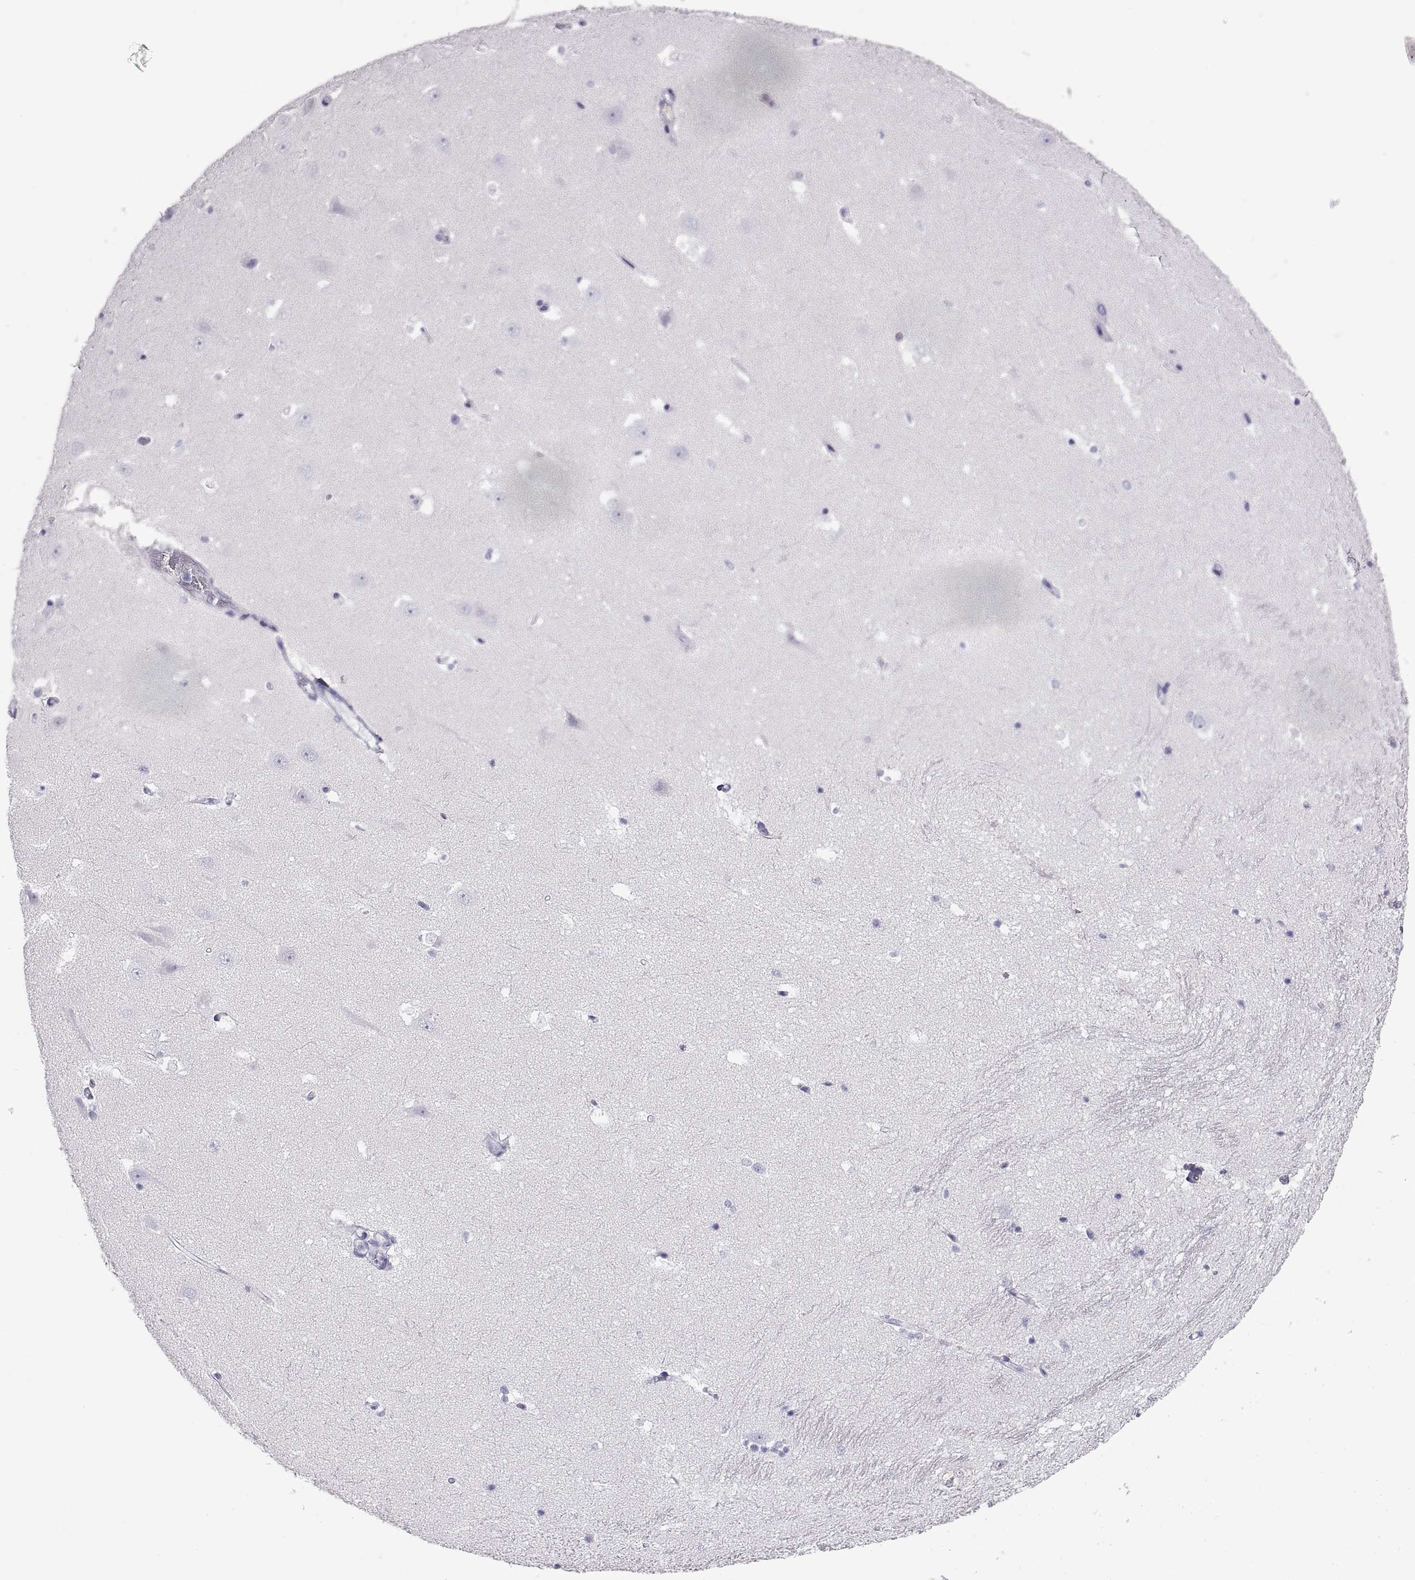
{"staining": {"intensity": "negative", "quantity": "none", "location": "none"}, "tissue": "hippocampus", "cell_type": "Glial cells", "image_type": "normal", "snomed": [{"axis": "morphology", "description": "Normal tissue, NOS"}, {"axis": "topography", "description": "Hippocampus"}], "caption": "Glial cells are negative for brown protein staining in benign hippocampus. (Brightfield microscopy of DAB (3,3'-diaminobenzidine) immunohistochemistry at high magnification).", "gene": "RLBP1", "patient": {"sex": "male", "age": 44}}